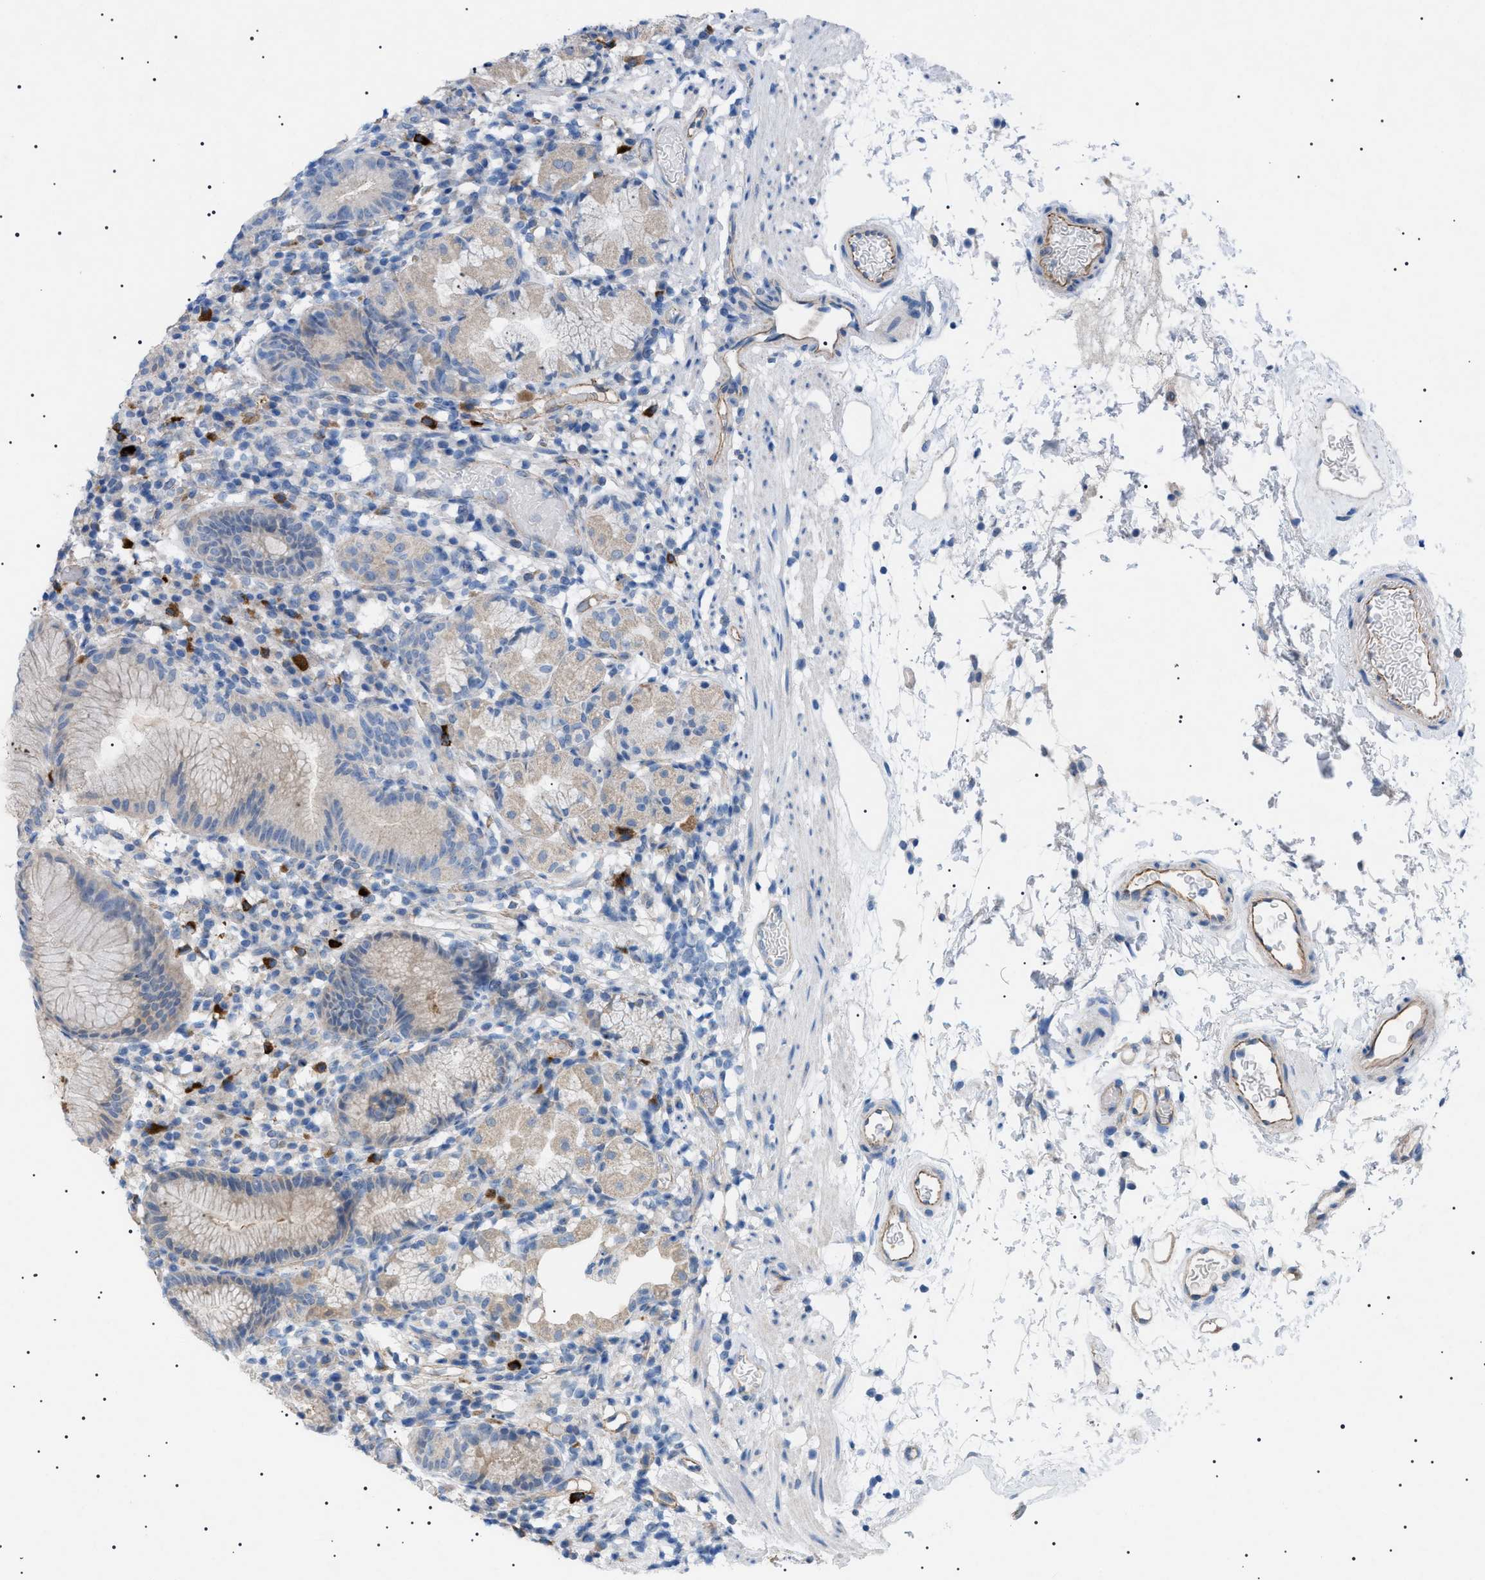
{"staining": {"intensity": "weak", "quantity": "<25%", "location": "cytoplasmic/membranous"}, "tissue": "stomach", "cell_type": "Glandular cells", "image_type": "normal", "snomed": [{"axis": "morphology", "description": "Normal tissue, NOS"}, {"axis": "topography", "description": "Stomach"}, {"axis": "topography", "description": "Stomach, lower"}], "caption": "Glandular cells are negative for protein expression in normal human stomach. (Immunohistochemistry, brightfield microscopy, high magnification).", "gene": "ADAMTS1", "patient": {"sex": "female", "age": 75}}